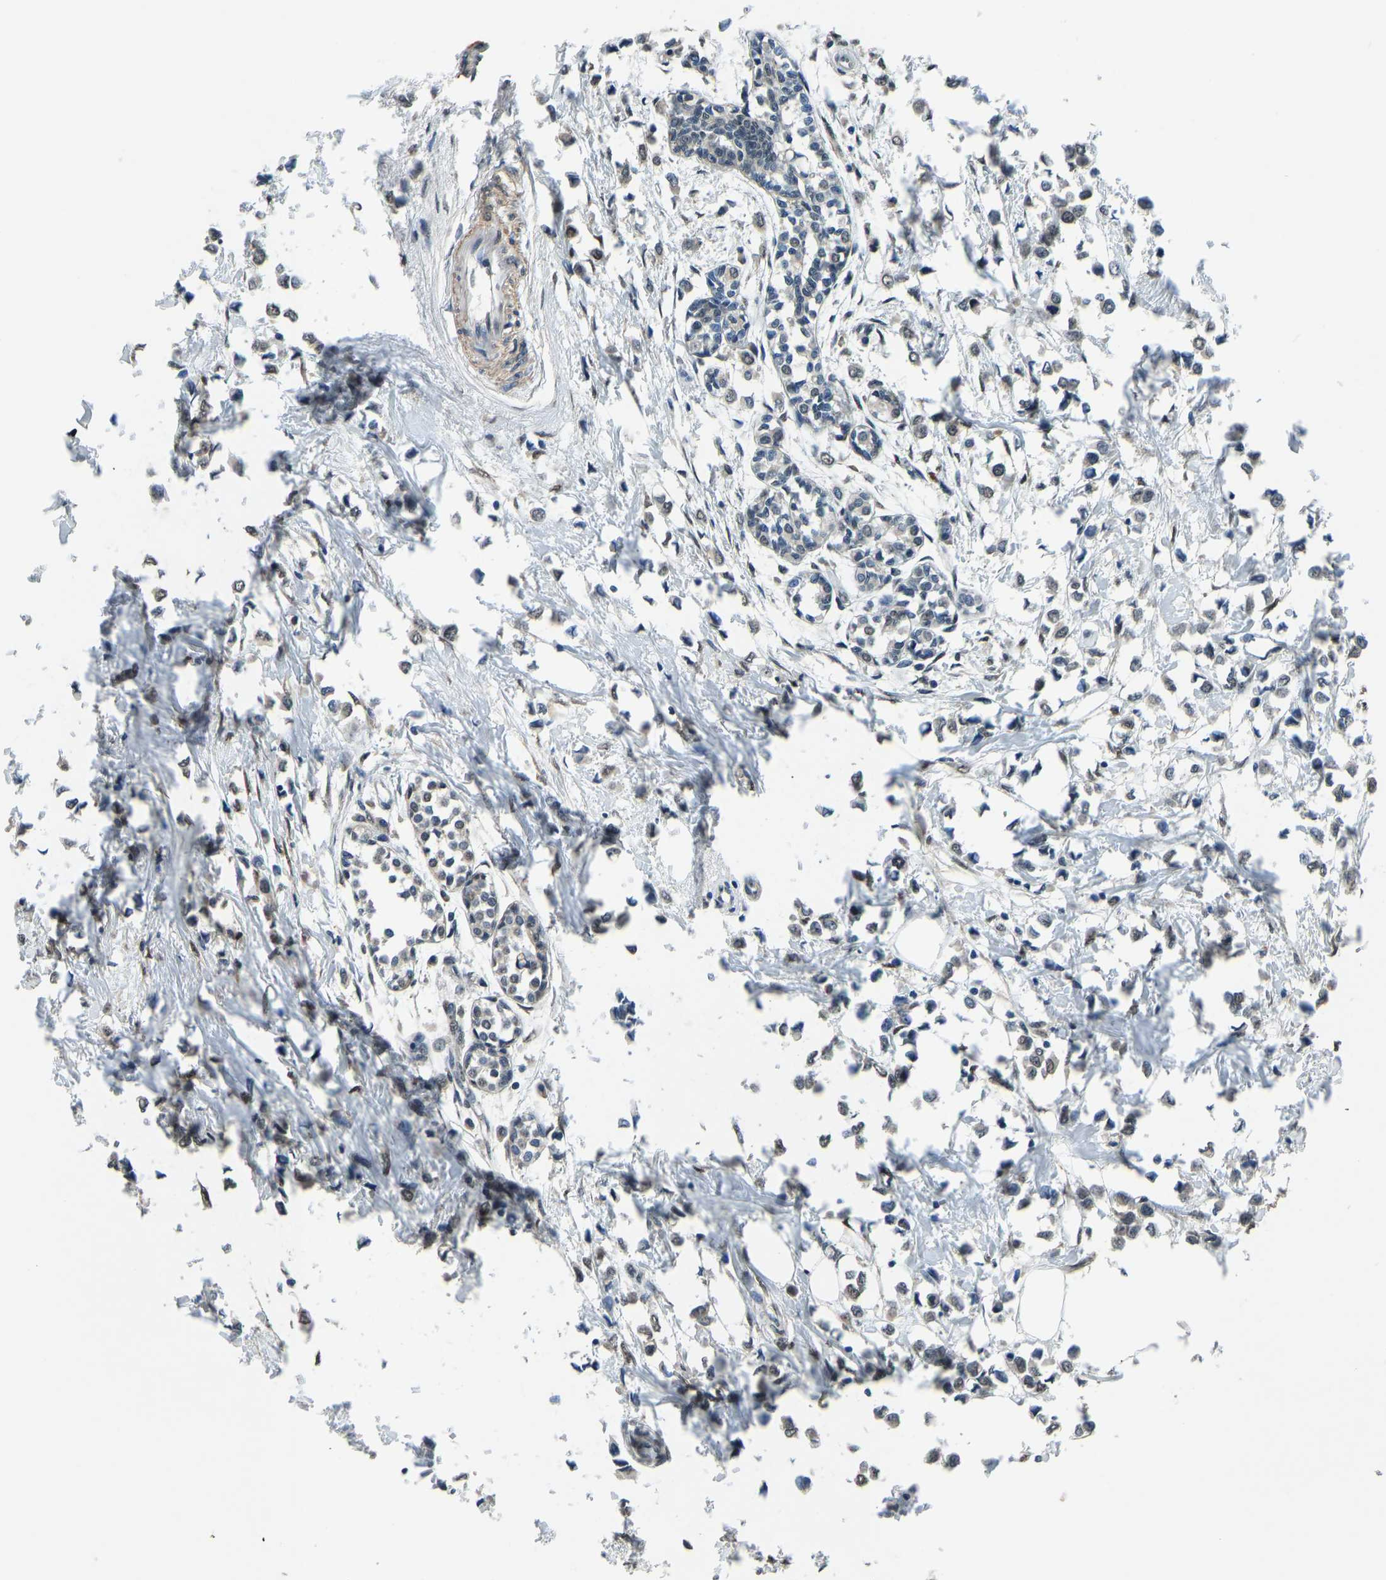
{"staining": {"intensity": "weak", "quantity": ">75%", "location": "cytoplasmic/membranous"}, "tissue": "breast cancer", "cell_type": "Tumor cells", "image_type": "cancer", "snomed": [{"axis": "morphology", "description": "Lobular carcinoma"}, {"axis": "topography", "description": "Breast"}], "caption": "Lobular carcinoma (breast) stained for a protein (brown) shows weak cytoplasmic/membranous positive expression in approximately >75% of tumor cells.", "gene": "FOS", "patient": {"sex": "female", "age": 51}}